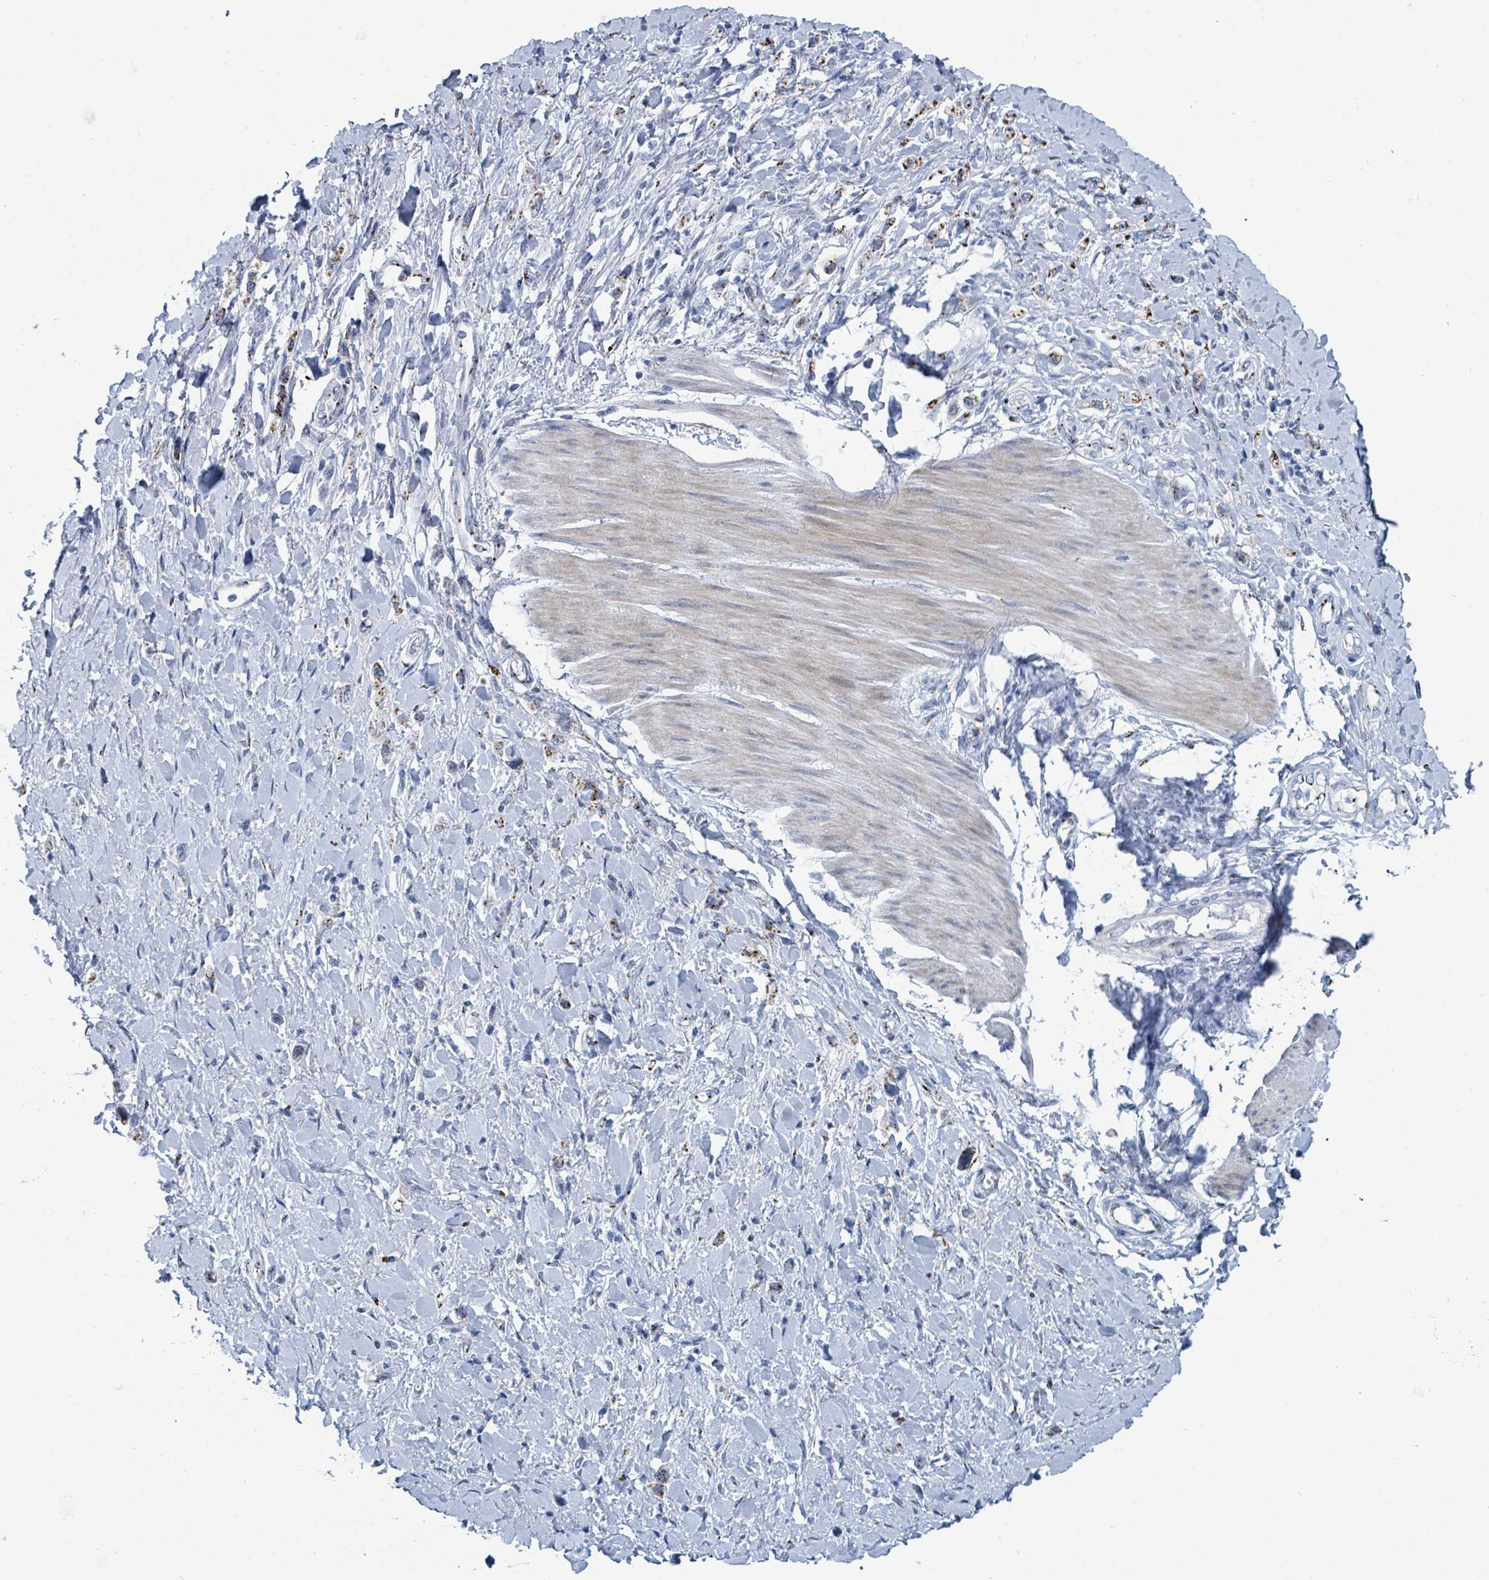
{"staining": {"intensity": "moderate", "quantity": "25%-75%", "location": "cytoplasmic/membranous"}, "tissue": "stomach cancer", "cell_type": "Tumor cells", "image_type": "cancer", "snomed": [{"axis": "morphology", "description": "Adenocarcinoma, NOS"}, {"axis": "topography", "description": "Stomach"}], "caption": "A brown stain shows moderate cytoplasmic/membranous staining of a protein in human stomach adenocarcinoma tumor cells. The staining was performed using DAB, with brown indicating positive protein expression. Nuclei are stained blue with hematoxylin.", "gene": "DCAF5", "patient": {"sex": "female", "age": 65}}